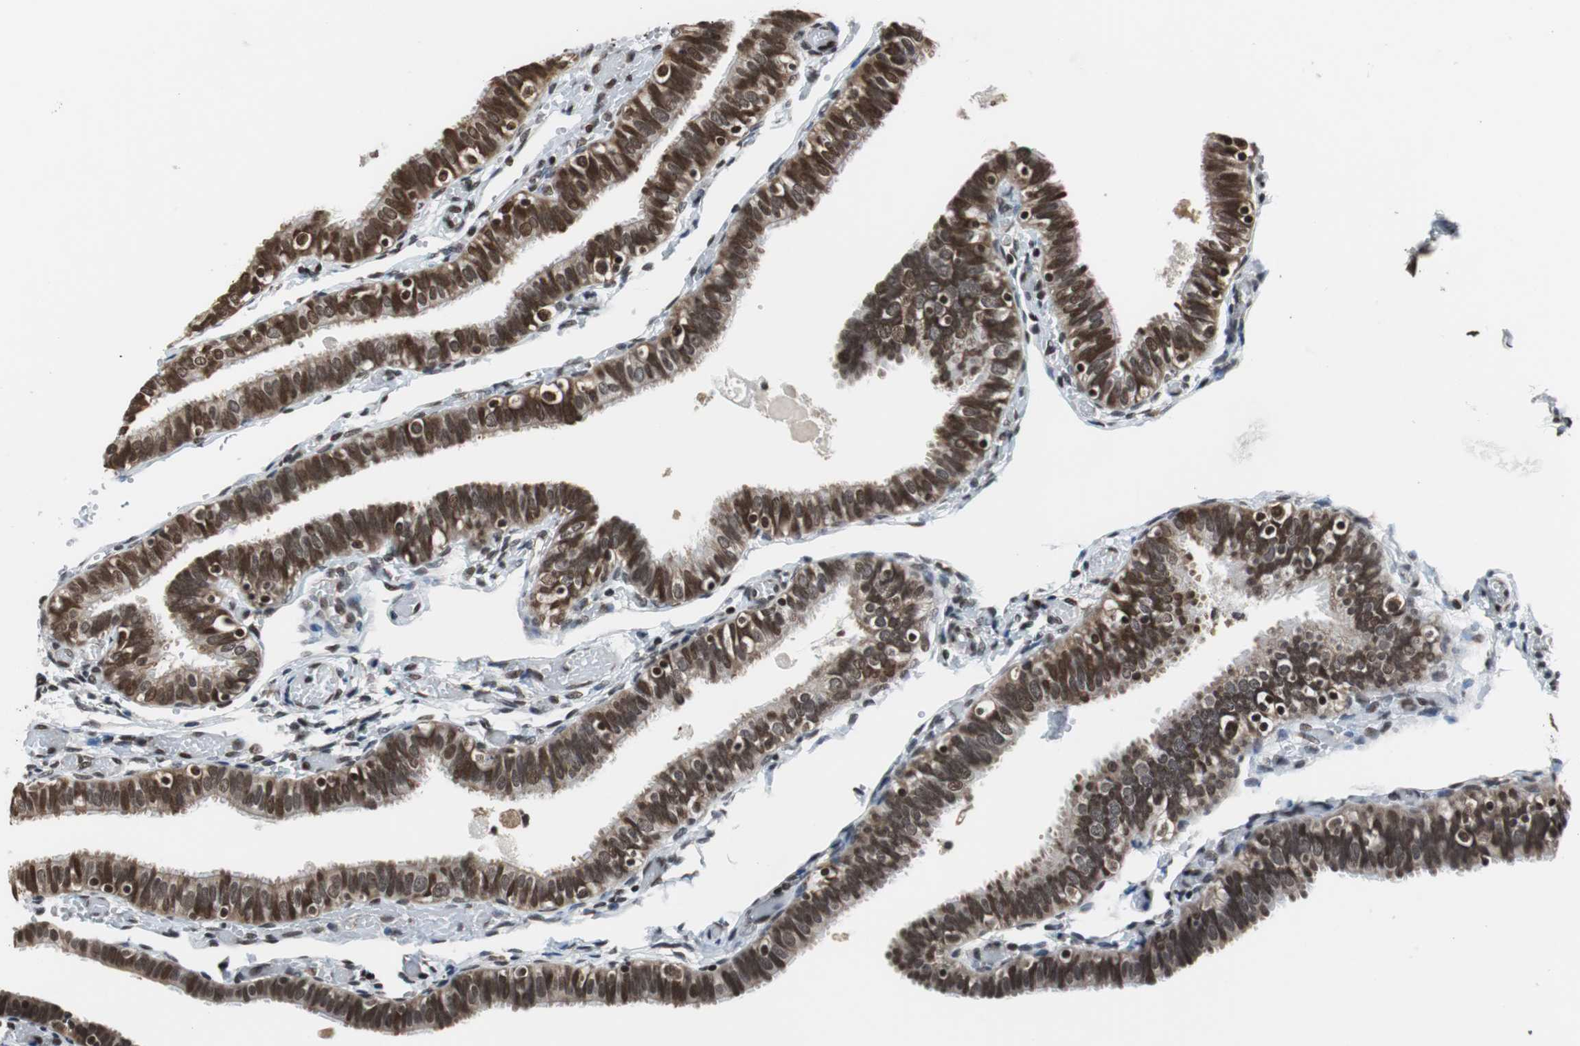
{"staining": {"intensity": "strong", "quantity": ">75%", "location": "nuclear"}, "tissue": "fallopian tube", "cell_type": "Glandular cells", "image_type": "normal", "snomed": [{"axis": "morphology", "description": "Normal tissue, NOS"}, {"axis": "topography", "description": "Fallopian tube"}], "caption": "This is an image of immunohistochemistry (IHC) staining of benign fallopian tube, which shows strong expression in the nuclear of glandular cells.", "gene": "REST", "patient": {"sex": "female", "age": 46}}